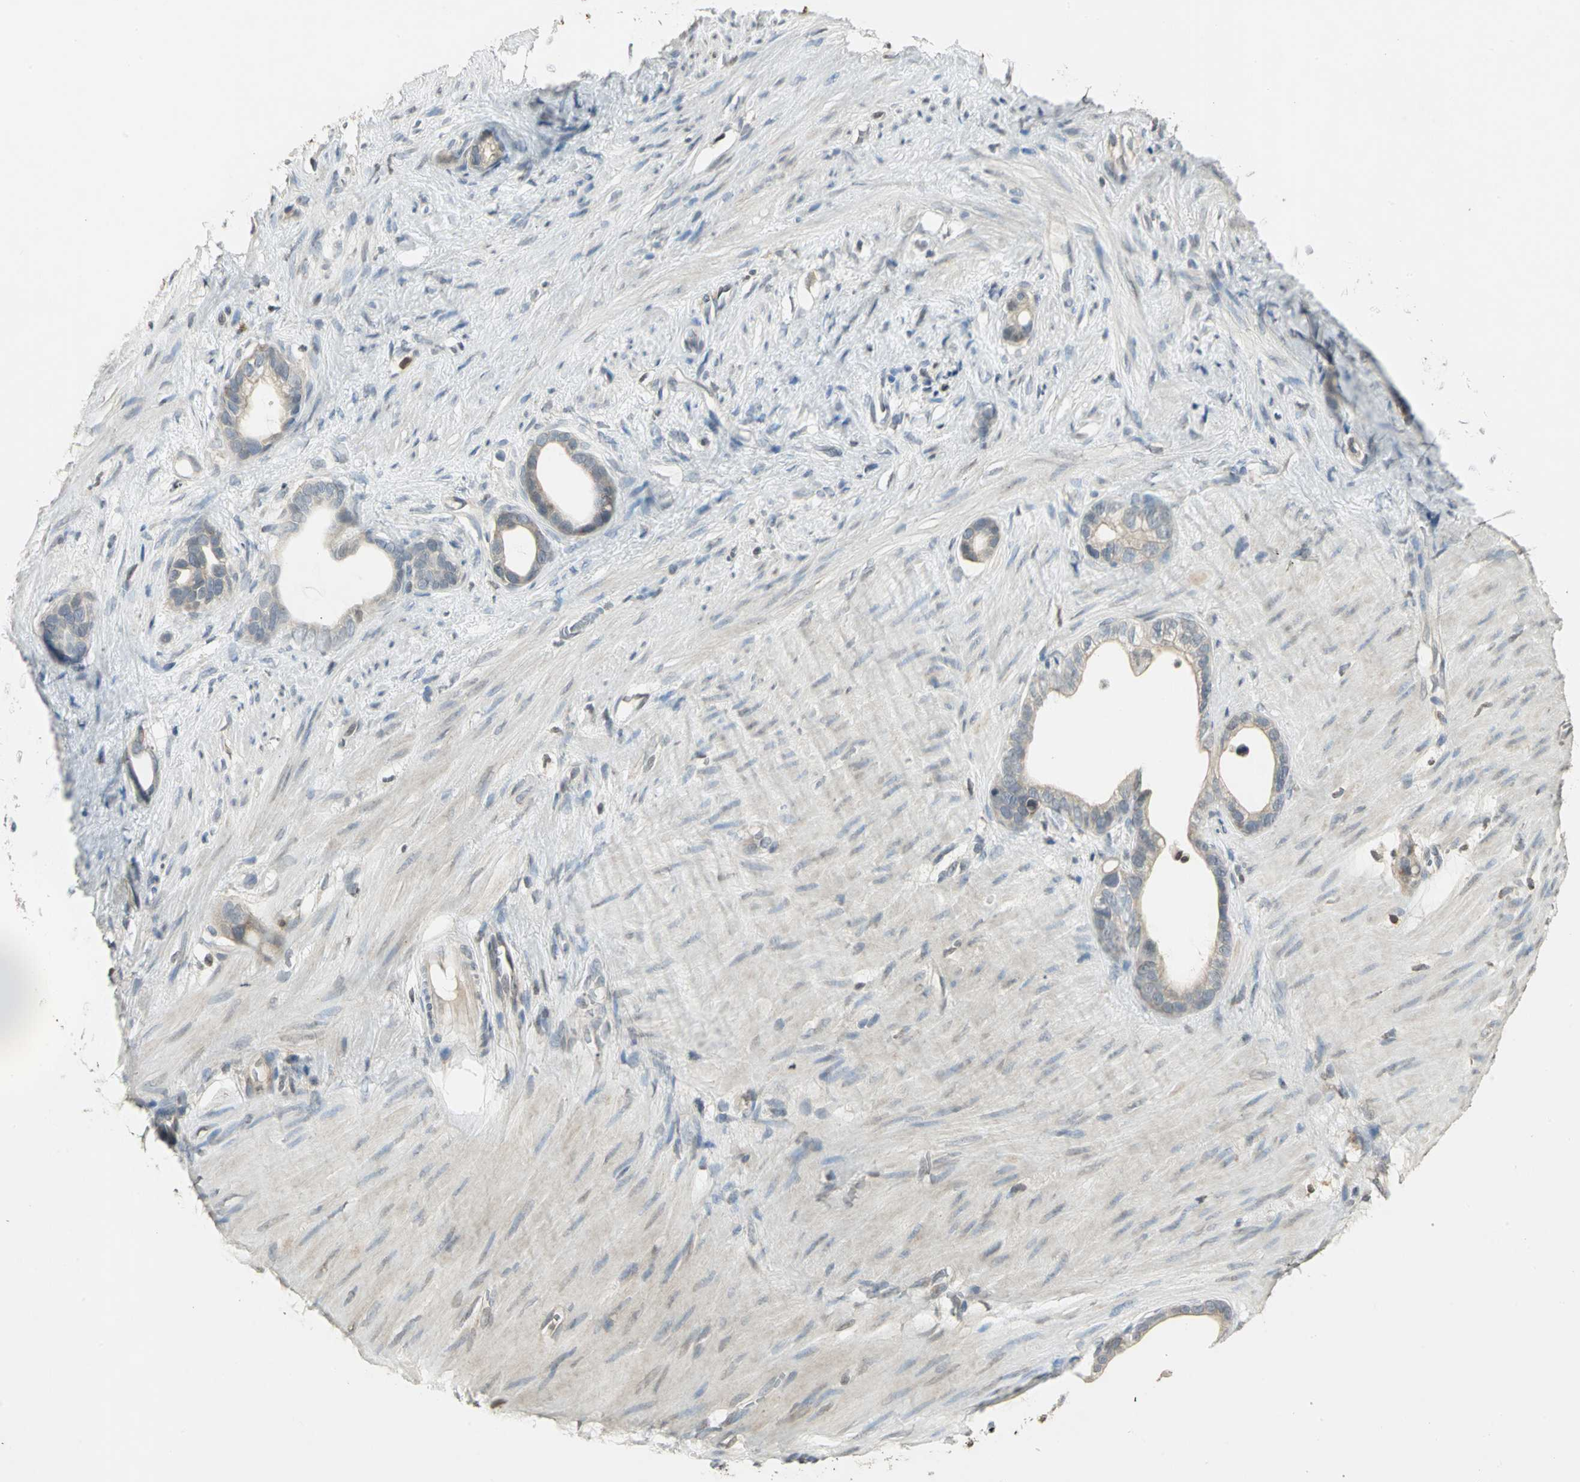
{"staining": {"intensity": "weak", "quantity": "<25%", "location": "cytoplasmic/membranous"}, "tissue": "stomach cancer", "cell_type": "Tumor cells", "image_type": "cancer", "snomed": [{"axis": "morphology", "description": "Adenocarcinoma, NOS"}, {"axis": "topography", "description": "Stomach"}], "caption": "DAB immunohistochemical staining of human adenocarcinoma (stomach) displays no significant staining in tumor cells.", "gene": "IL16", "patient": {"sex": "female", "age": 75}}